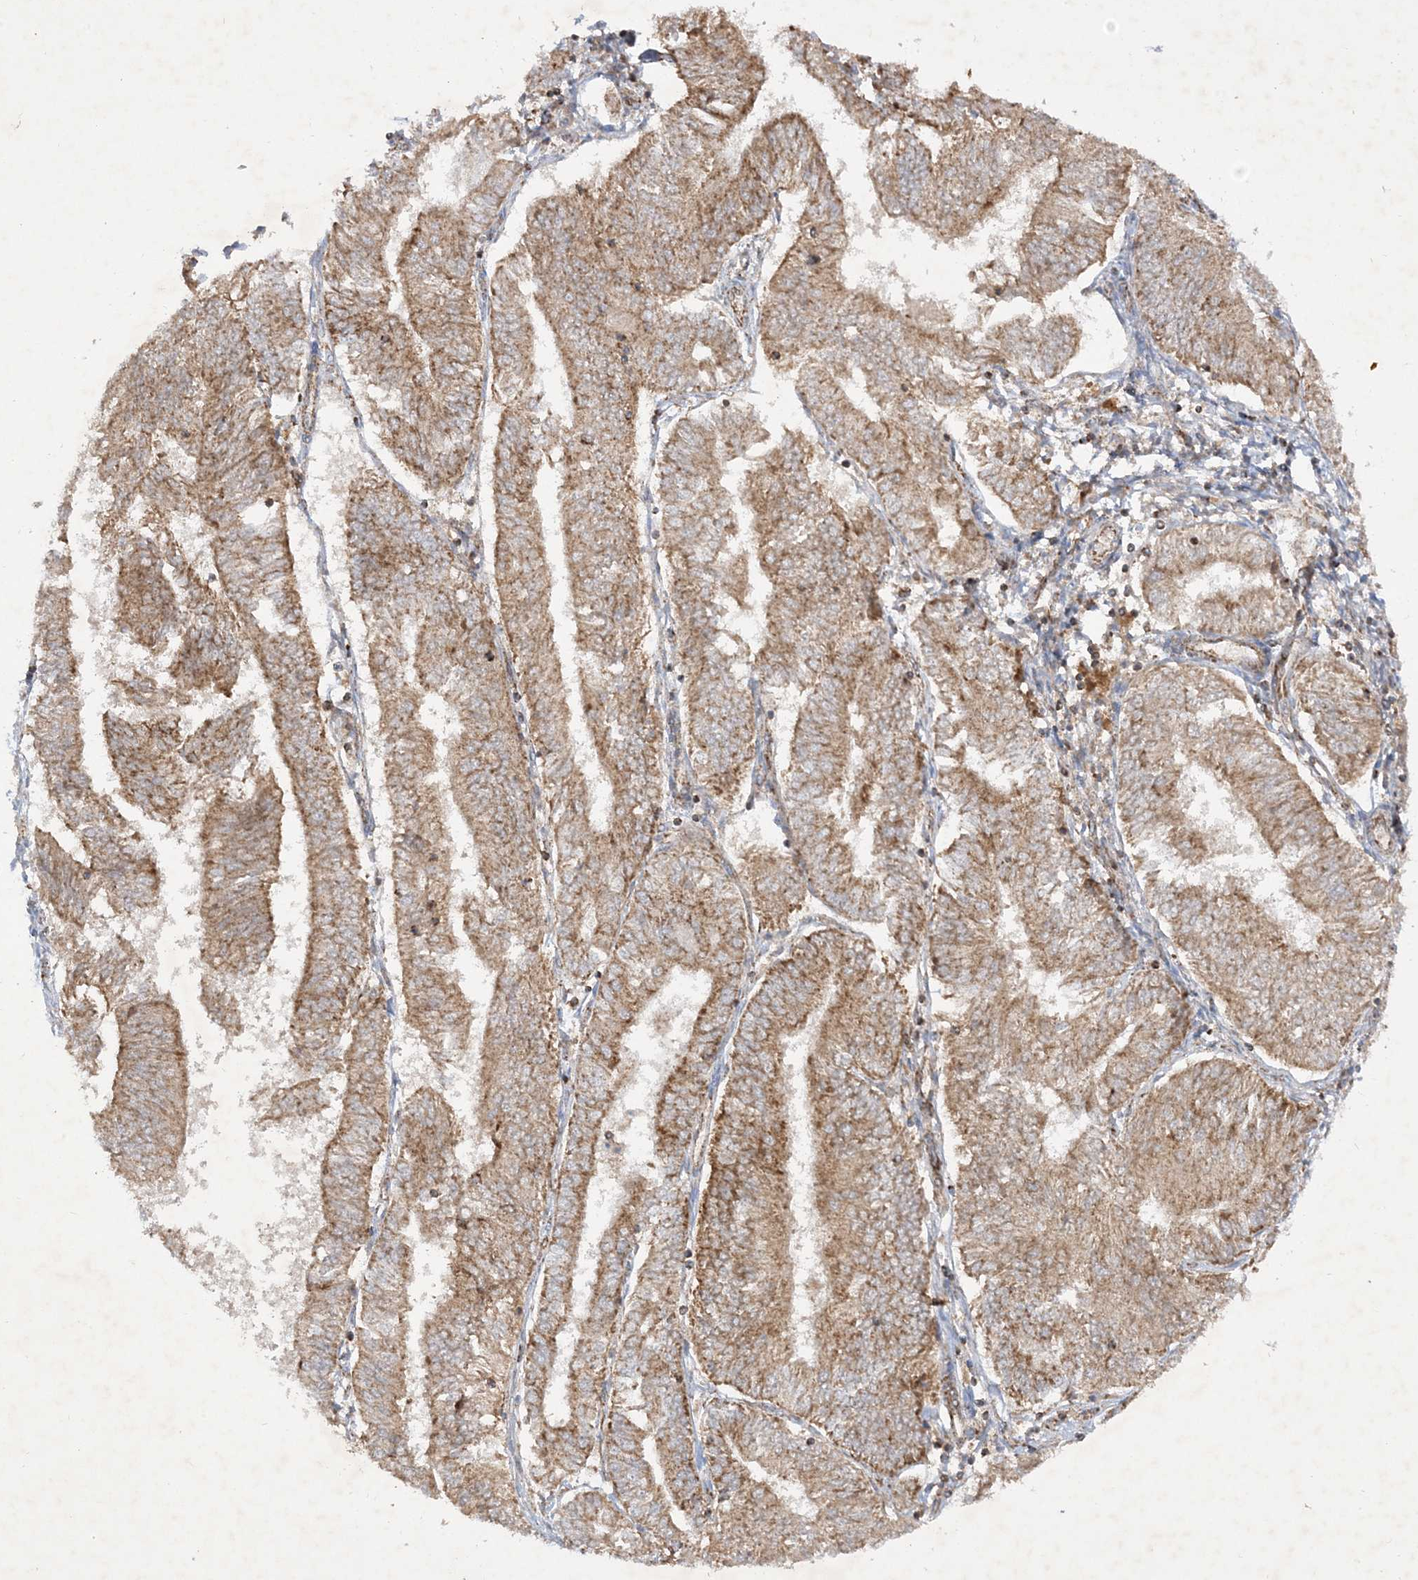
{"staining": {"intensity": "moderate", "quantity": ">75%", "location": "cytoplasmic/membranous"}, "tissue": "endometrial cancer", "cell_type": "Tumor cells", "image_type": "cancer", "snomed": [{"axis": "morphology", "description": "Adenocarcinoma, NOS"}, {"axis": "topography", "description": "Endometrium"}], "caption": "Human endometrial cancer (adenocarcinoma) stained for a protein (brown) reveals moderate cytoplasmic/membranous positive staining in approximately >75% of tumor cells.", "gene": "NDUFAF3", "patient": {"sex": "female", "age": 58}}